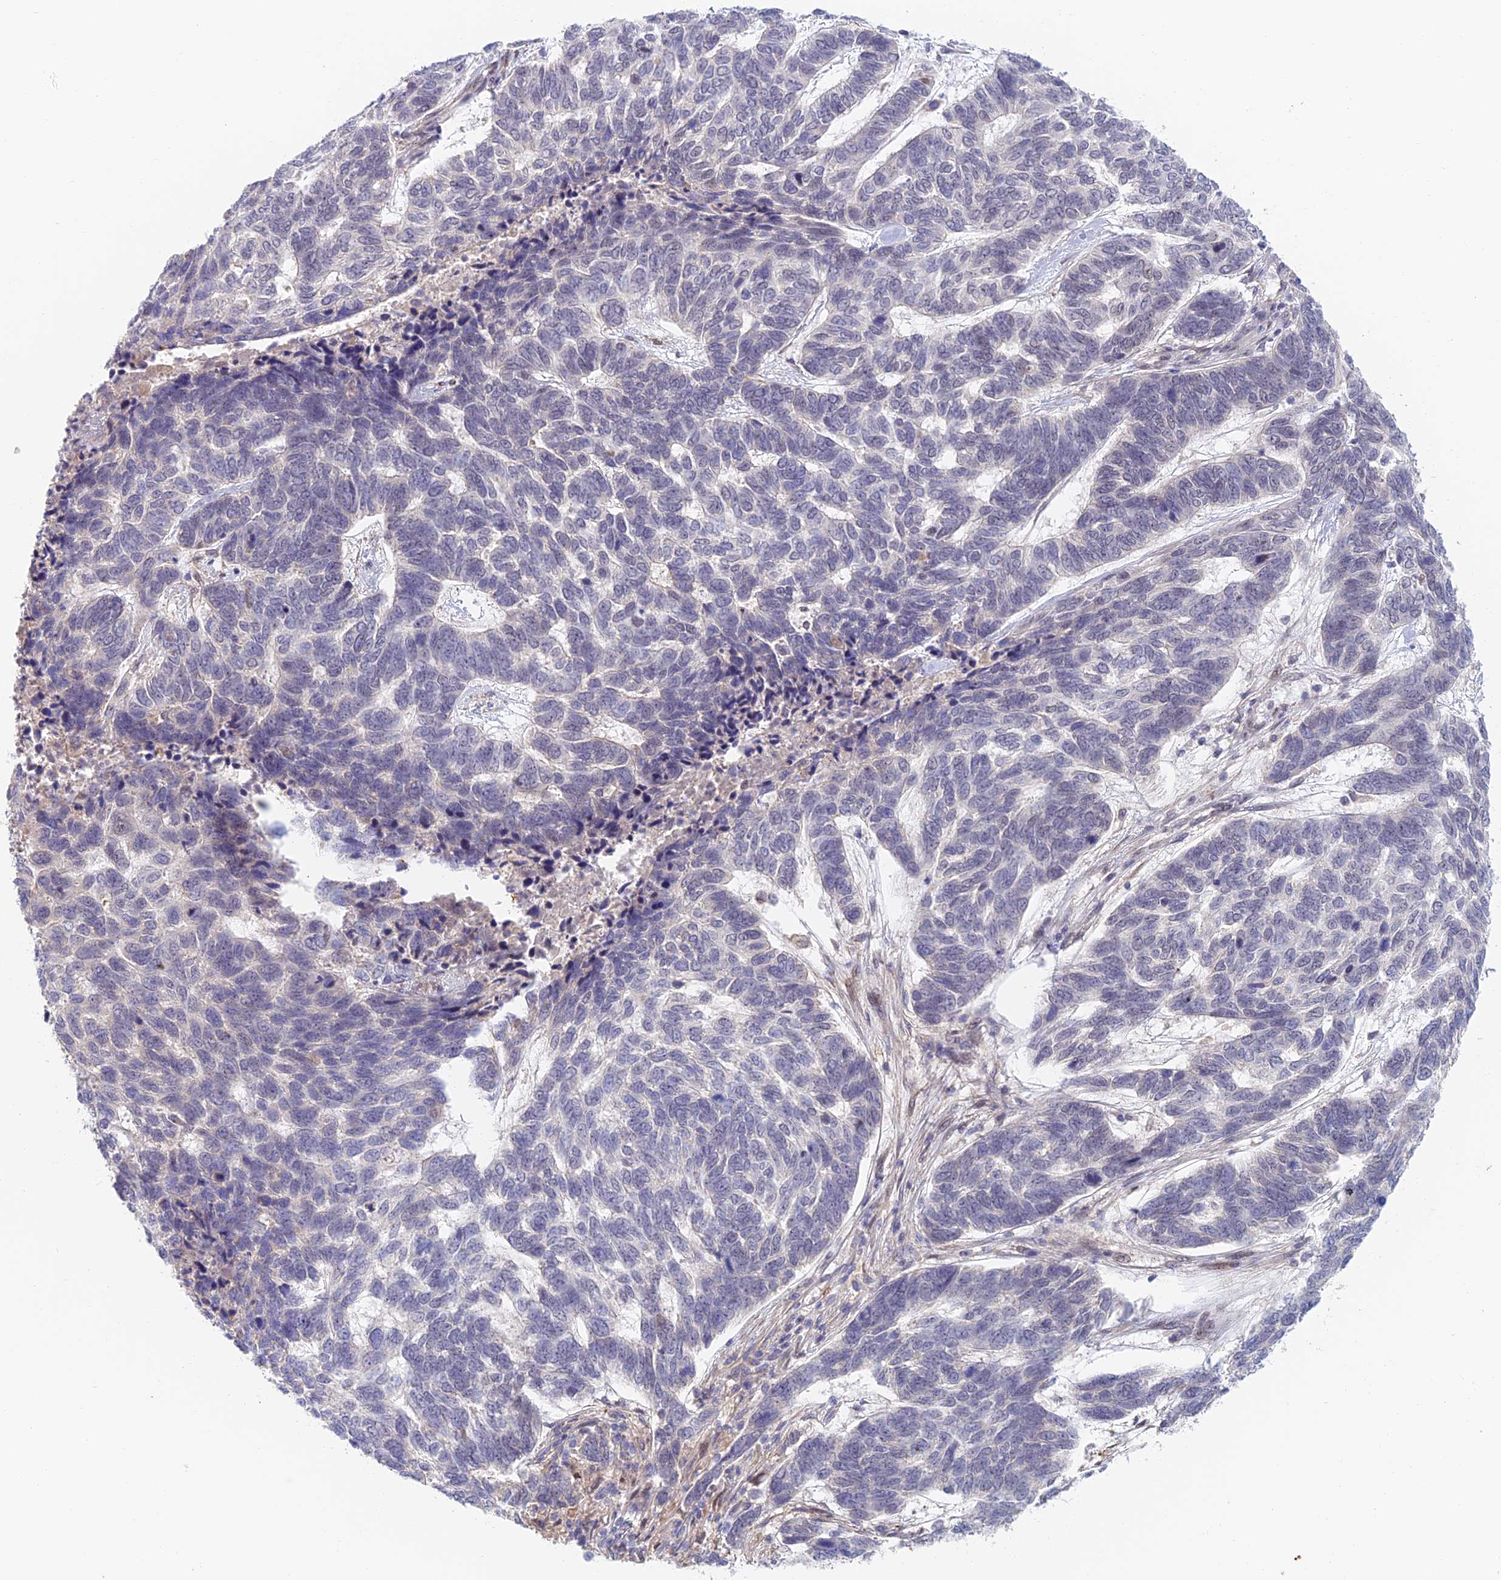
{"staining": {"intensity": "negative", "quantity": "none", "location": "none"}, "tissue": "skin cancer", "cell_type": "Tumor cells", "image_type": "cancer", "snomed": [{"axis": "morphology", "description": "Basal cell carcinoma"}, {"axis": "topography", "description": "Skin"}], "caption": "Skin cancer (basal cell carcinoma) was stained to show a protein in brown. There is no significant staining in tumor cells.", "gene": "ZUP1", "patient": {"sex": "female", "age": 65}}